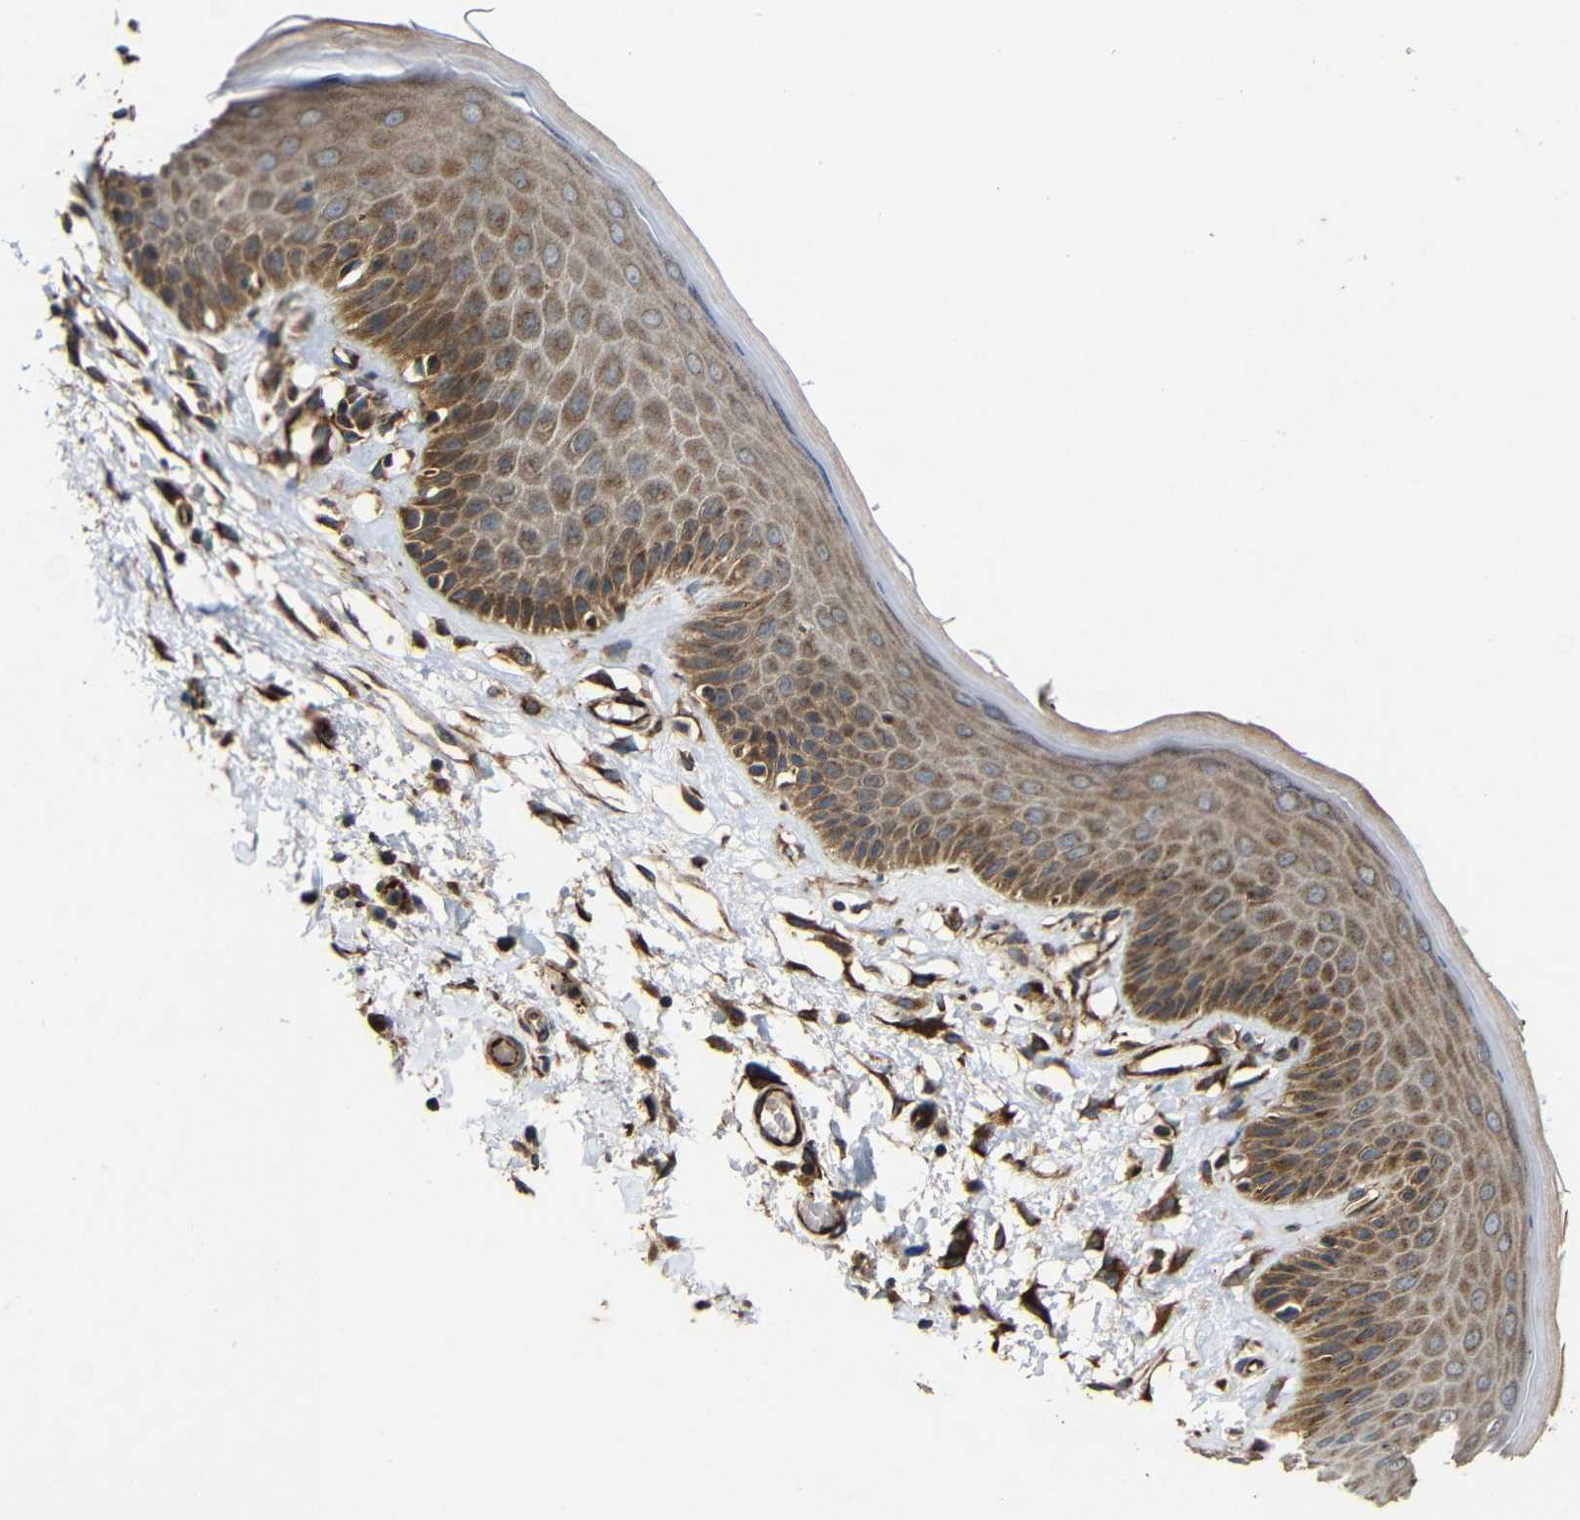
{"staining": {"intensity": "moderate", "quantity": ">75%", "location": "cytoplasmic/membranous"}, "tissue": "skin", "cell_type": "Epidermal cells", "image_type": "normal", "snomed": [{"axis": "morphology", "description": "Normal tissue, NOS"}, {"axis": "topography", "description": "Vulva"}], "caption": "Immunohistochemical staining of unremarkable human skin exhibits >75% levels of moderate cytoplasmic/membranous protein positivity in about >75% of epidermal cells.", "gene": "EIF2S1", "patient": {"sex": "female", "age": 73}}